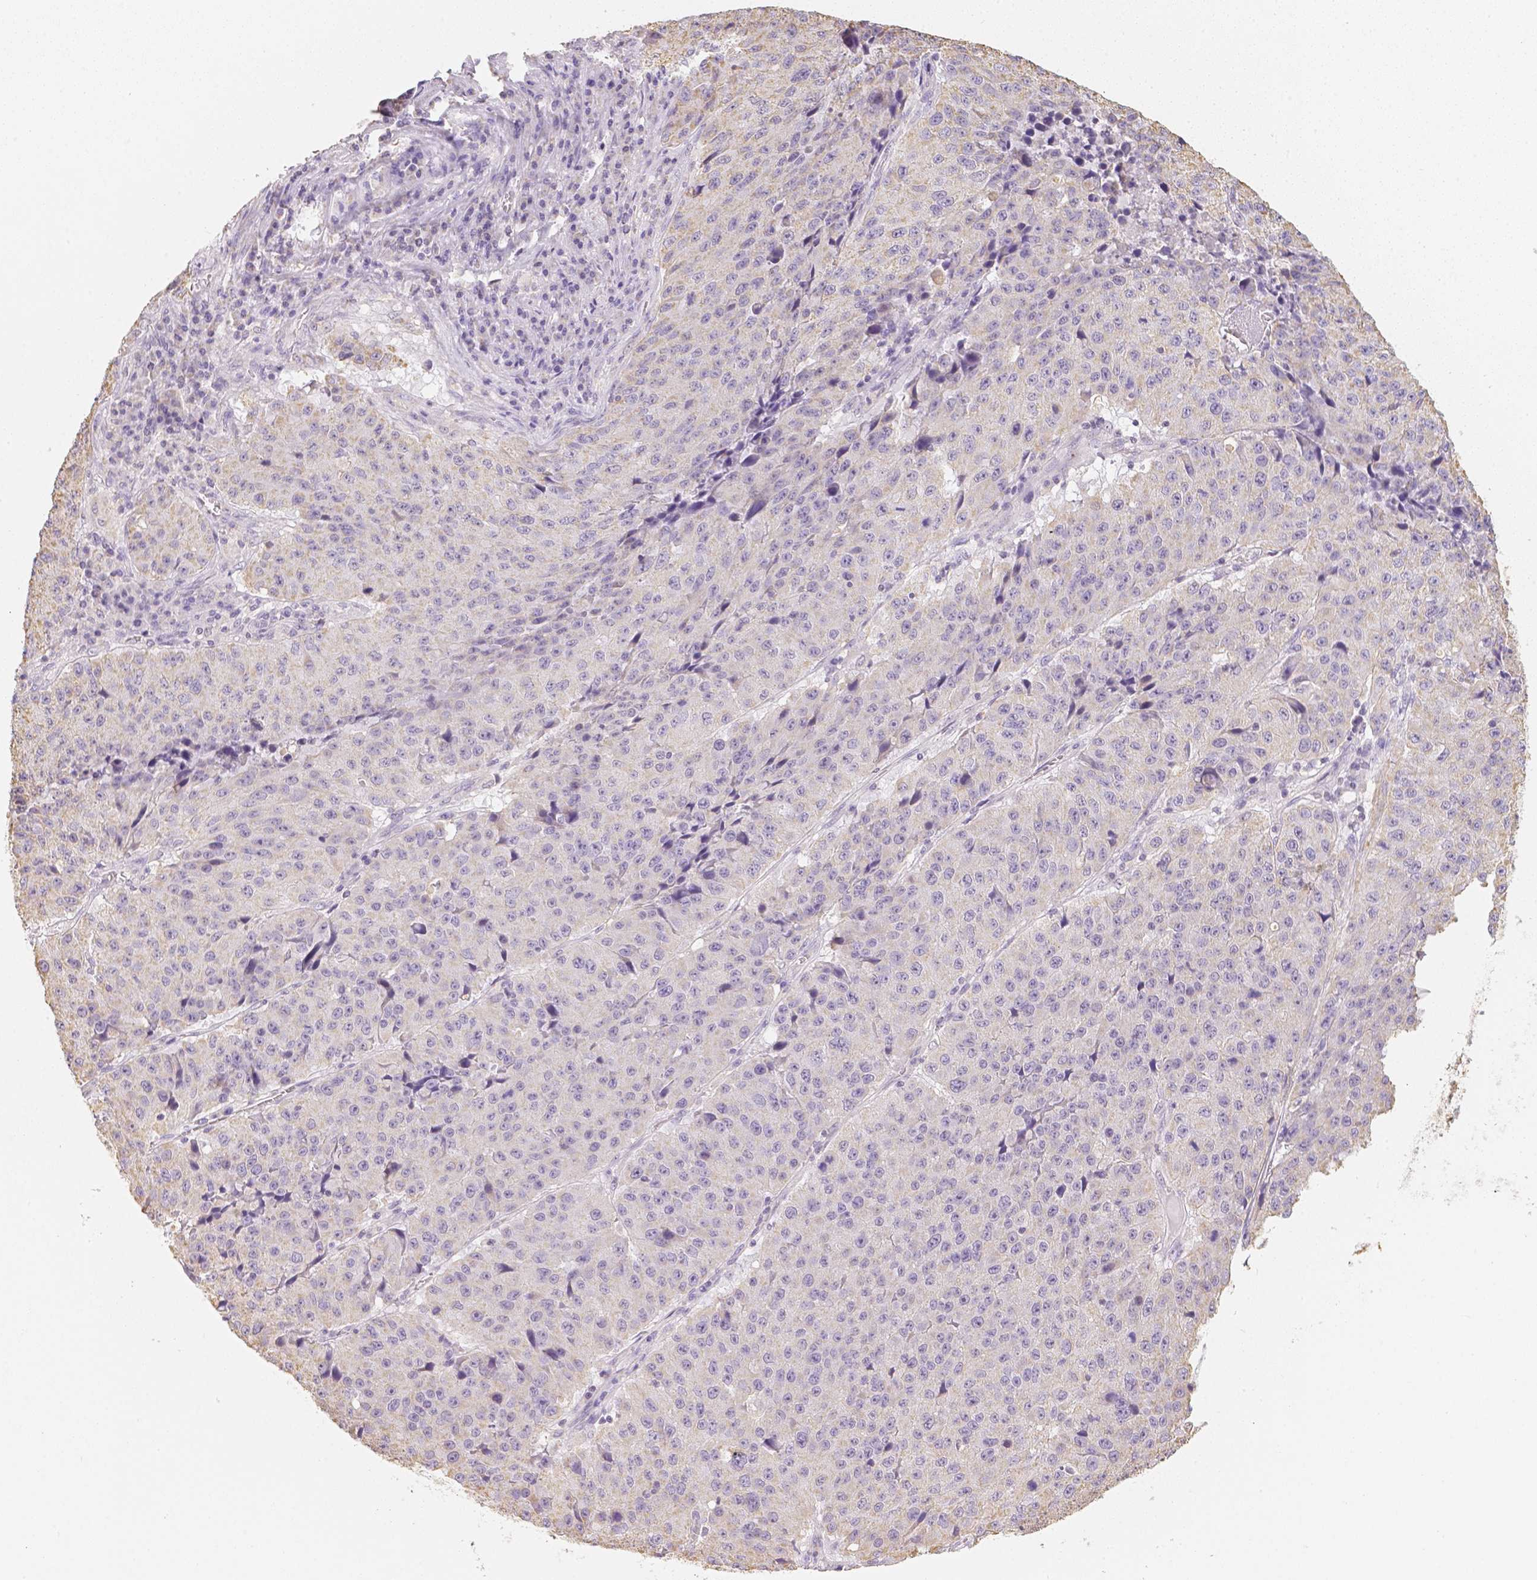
{"staining": {"intensity": "weak", "quantity": ">75%", "location": "cytoplasmic/membranous"}, "tissue": "stomach cancer", "cell_type": "Tumor cells", "image_type": "cancer", "snomed": [{"axis": "morphology", "description": "Adenocarcinoma, NOS"}, {"axis": "topography", "description": "Stomach"}], "caption": "Weak cytoplasmic/membranous protein staining is identified in about >75% of tumor cells in adenocarcinoma (stomach).", "gene": "NVL", "patient": {"sex": "male", "age": 71}}